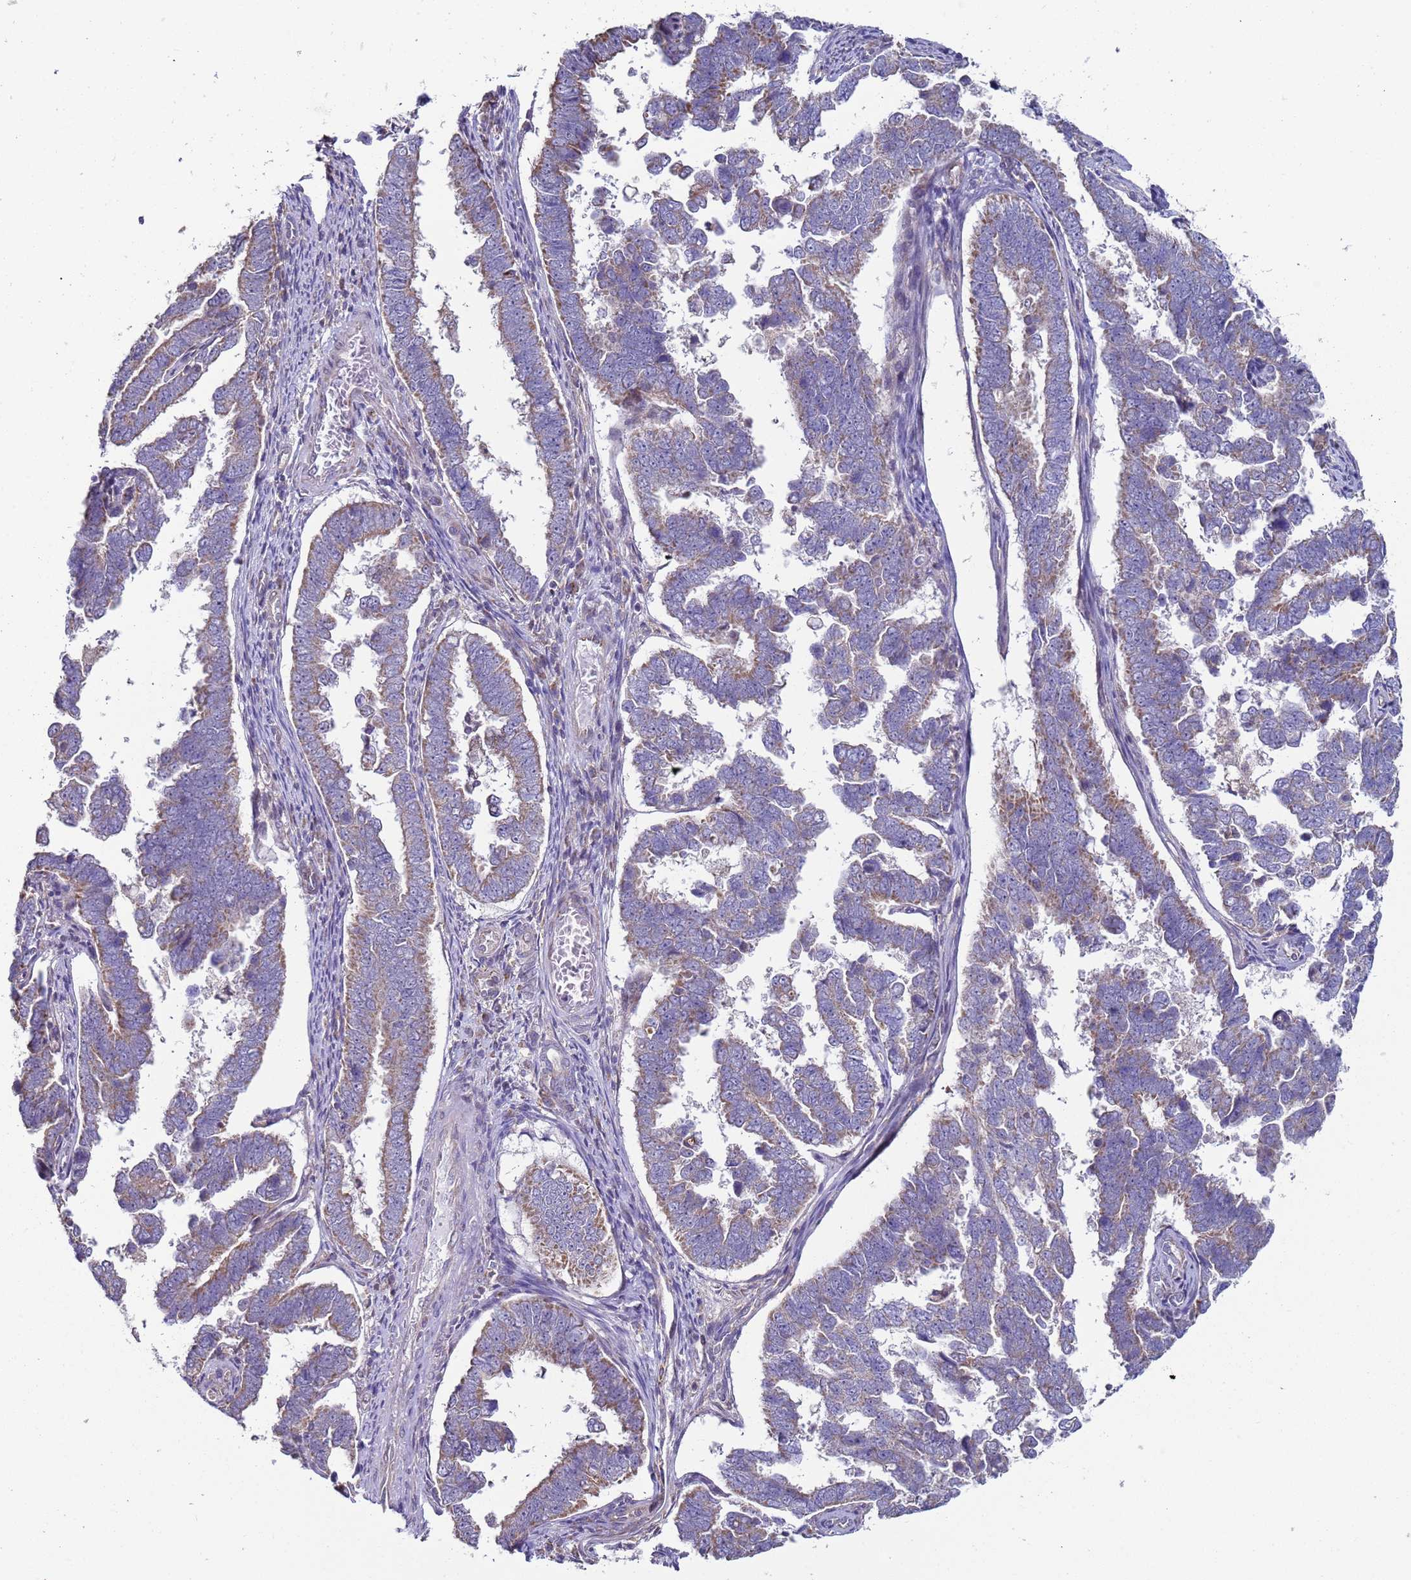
{"staining": {"intensity": "weak", "quantity": "25%-75%", "location": "cytoplasmic/membranous"}, "tissue": "endometrial cancer", "cell_type": "Tumor cells", "image_type": "cancer", "snomed": [{"axis": "morphology", "description": "Adenocarcinoma, NOS"}, {"axis": "topography", "description": "Endometrium"}], "caption": "Human adenocarcinoma (endometrial) stained with a brown dye demonstrates weak cytoplasmic/membranous positive expression in approximately 25%-75% of tumor cells.", "gene": "DIP2B", "patient": {"sex": "female", "age": 75}}